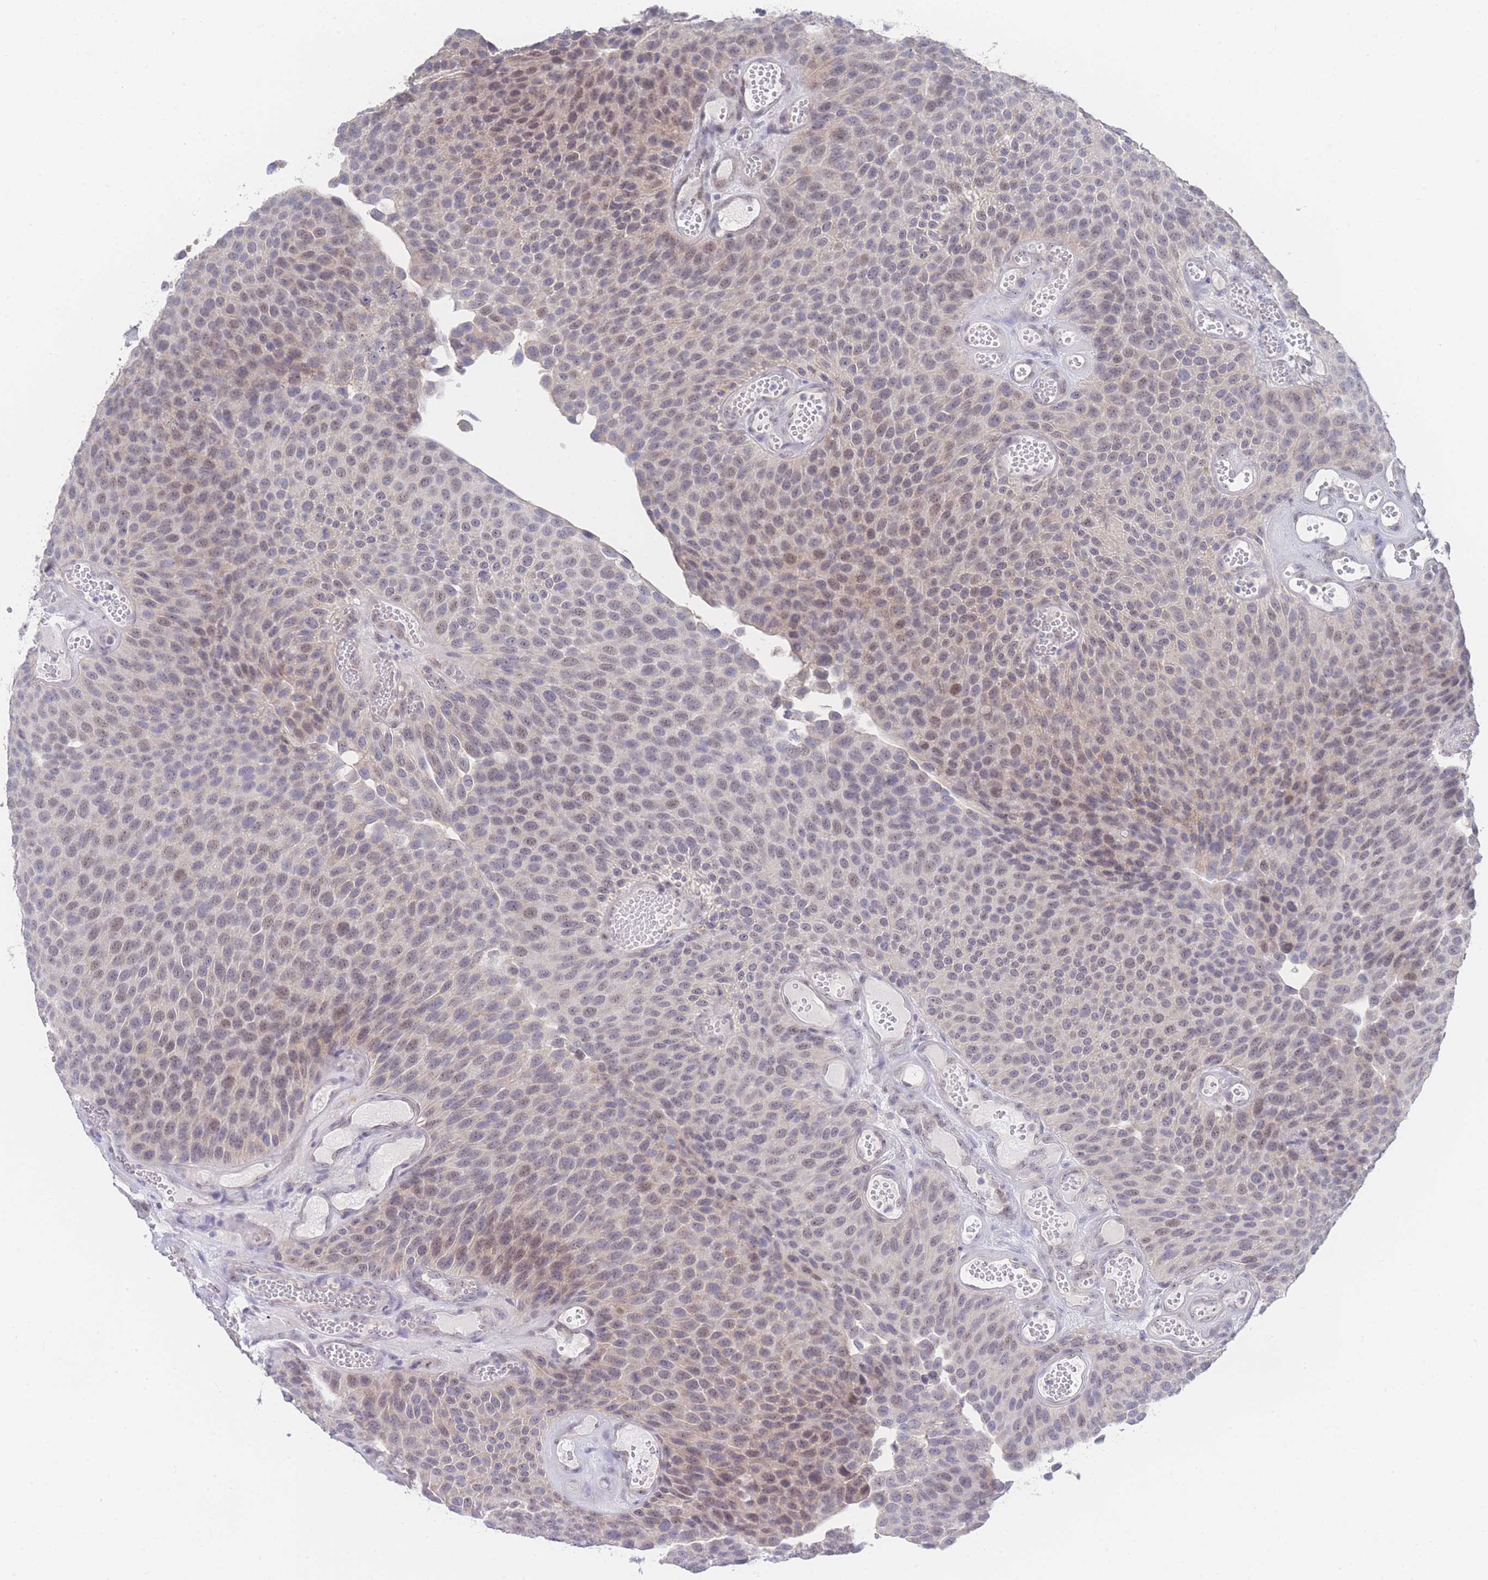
{"staining": {"intensity": "weak", "quantity": ">75%", "location": "cytoplasmic/membranous,nuclear"}, "tissue": "urothelial cancer", "cell_type": "Tumor cells", "image_type": "cancer", "snomed": [{"axis": "morphology", "description": "Urothelial carcinoma, Low grade"}, {"axis": "topography", "description": "Urinary bladder"}], "caption": "Immunohistochemical staining of urothelial cancer demonstrates low levels of weak cytoplasmic/membranous and nuclear protein expression in about >75% of tumor cells.", "gene": "ZNF142", "patient": {"sex": "male", "age": 89}}